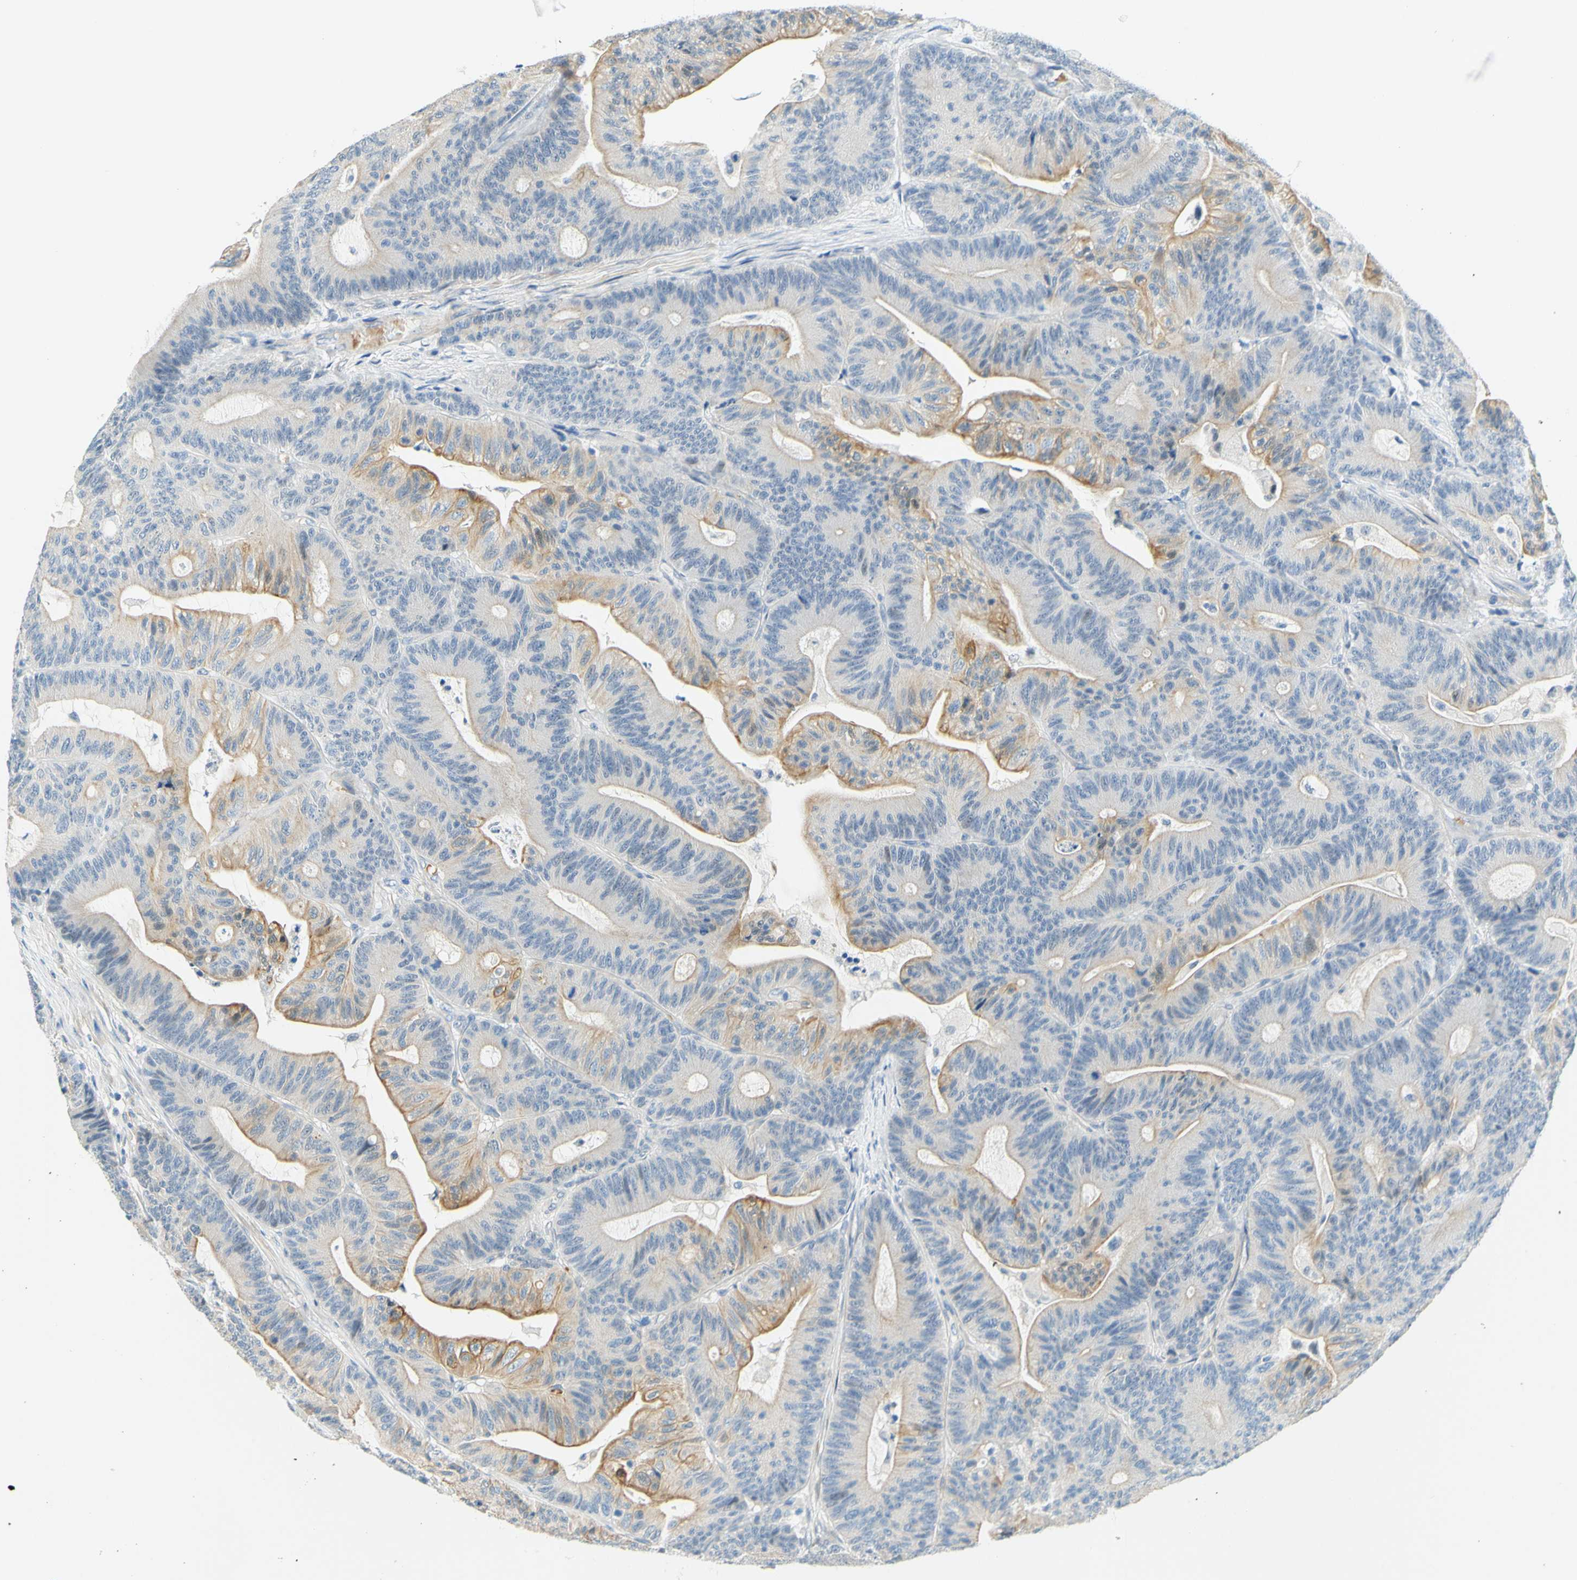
{"staining": {"intensity": "moderate", "quantity": "25%-75%", "location": "cytoplasmic/membranous"}, "tissue": "colorectal cancer", "cell_type": "Tumor cells", "image_type": "cancer", "snomed": [{"axis": "morphology", "description": "Adenocarcinoma, NOS"}, {"axis": "topography", "description": "Colon"}], "caption": "IHC of human adenocarcinoma (colorectal) shows medium levels of moderate cytoplasmic/membranous staining in approximately 25%-75% of tumor cells. The staining was performed using DAB (3,3'-diaminobenzidine), with brown indicating positive protein expression. Nuclei are stained blue with hematoxylin.", "gene": "ENTREP2", "patient": {"sex": "female", "age": 84}}